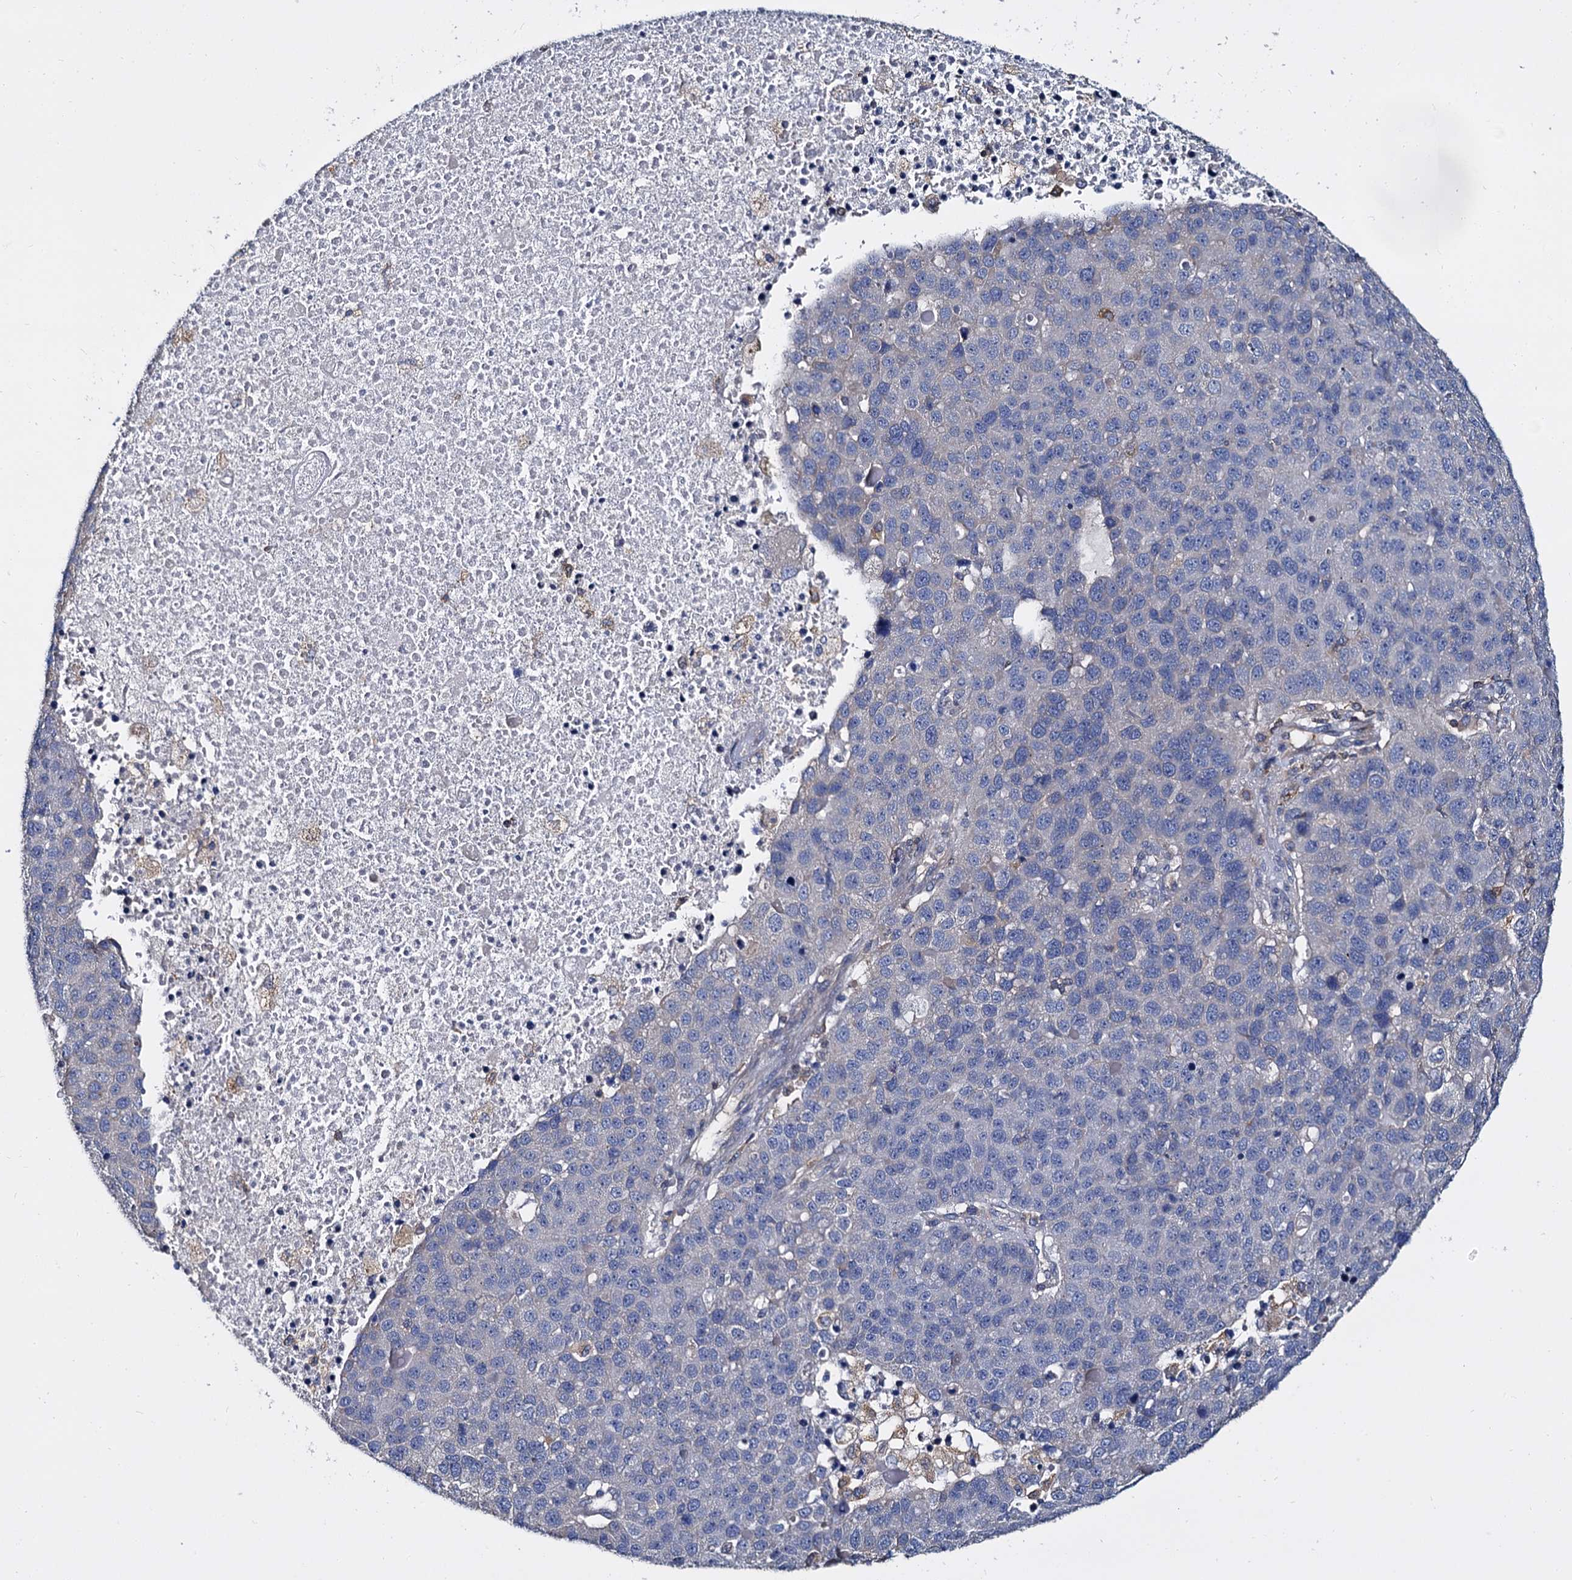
{"staining": {"intensity": "negative", "quantity": "none", "location": "none"}, "tissue": "pancreatic cancer", "cell_type": "Tumor cells", "image_type": "cancer", "snomed": [{"axis": "morphology", "description": "Adenocarcinoma, NOS"}, {"axis": "topography", "description": "Pancreas"}], "caption": "Tumor cells are negative for protein expression in human pancreatic adenocarcinoma.", "gene": "ANKRD13A", "patient": {"sex": "female", "age": 61}}